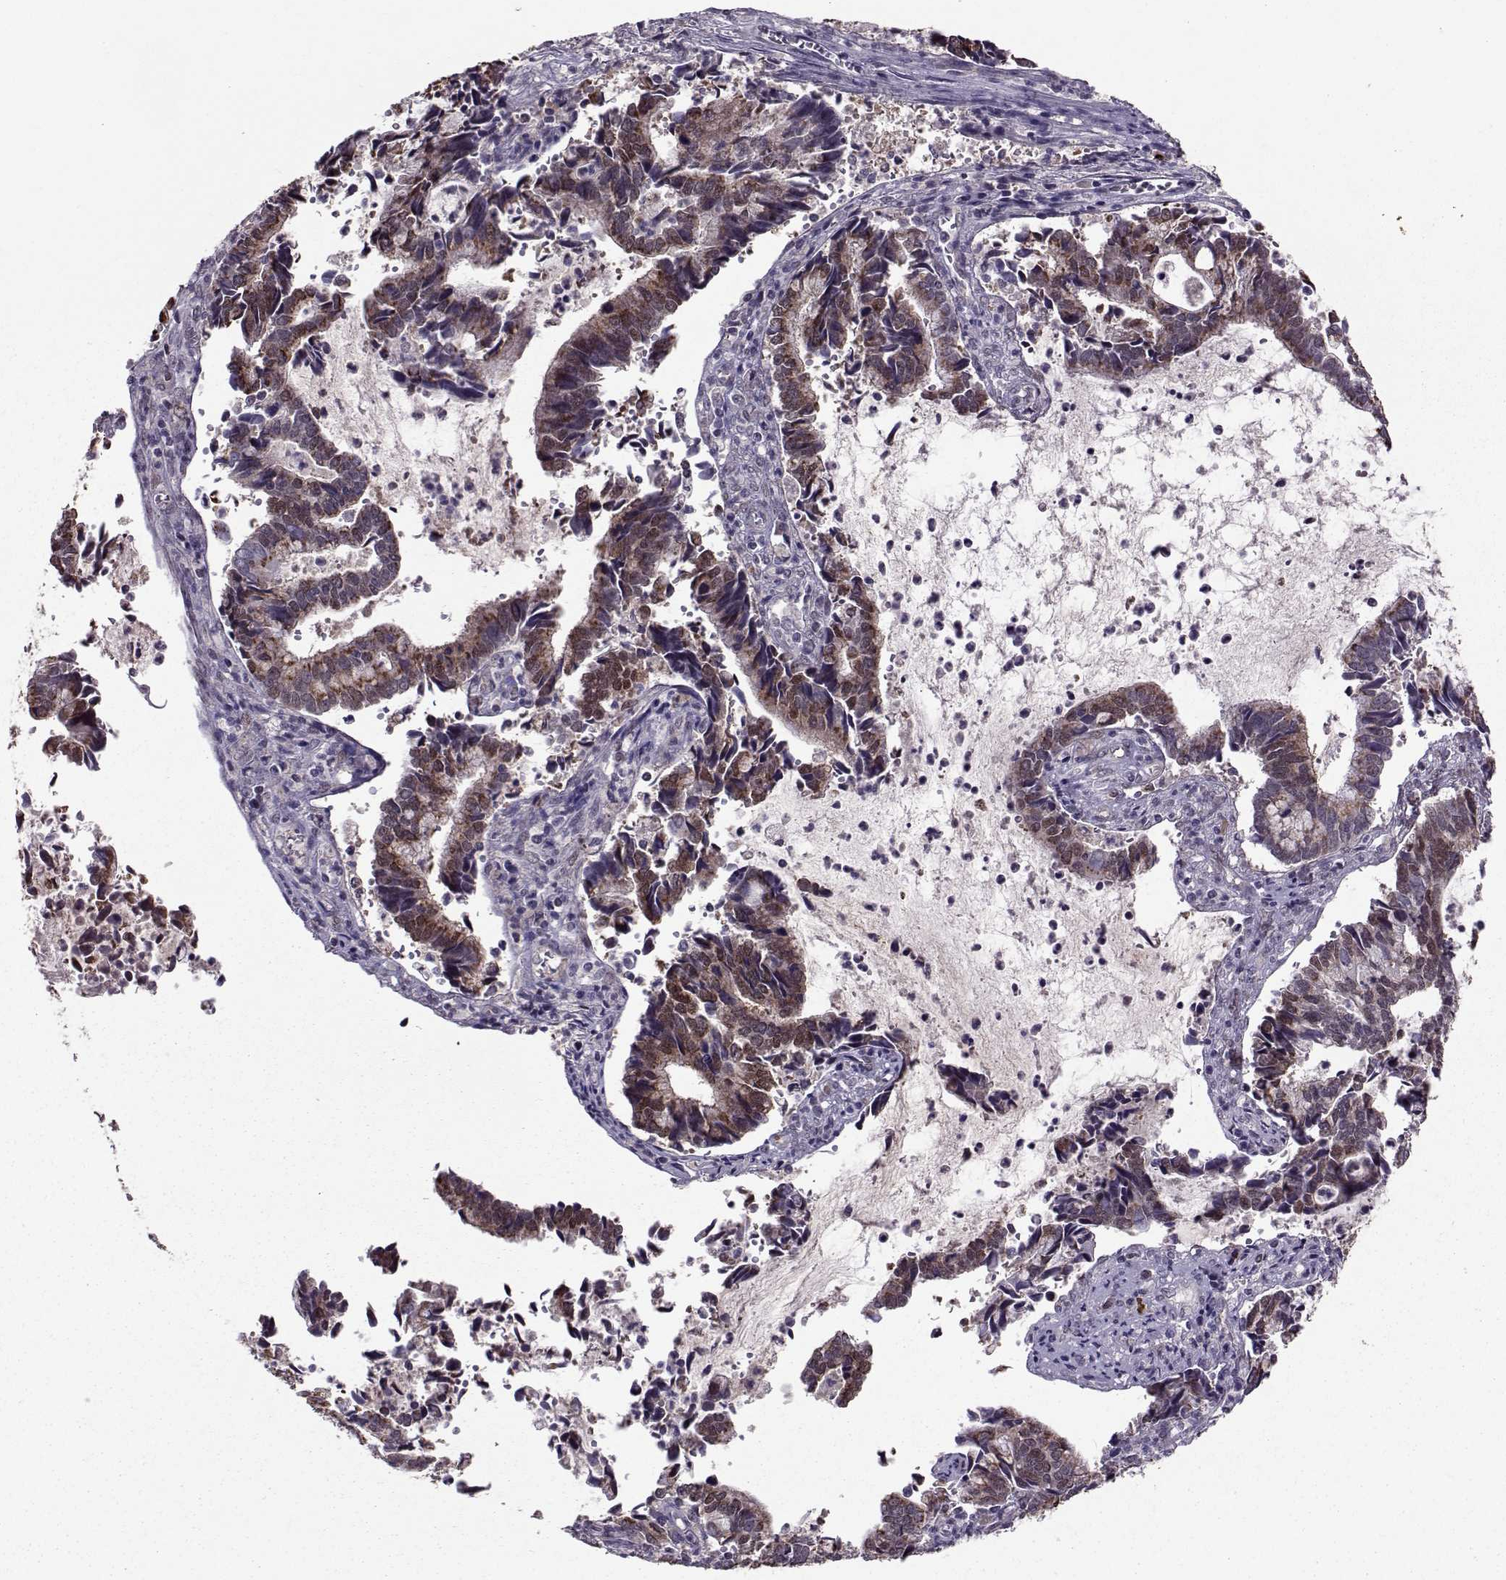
{"staining": {"intensity": "moderate", "quantity": ">75%", "location": "cytoplasmic/membranous,nuclear"}, "tissue": "cervical cancer", "cell_type": "Tumor cells", "image_type": "cancer", "snomed": [{"axis": "morphology", "description": "Adenocarcinoma, NOS"}, {"axis": "topography", "description": "Cervix"}], "caption": "Immunohistochemistry (IHC) histopathology image of neoplastic tissue: cervical cancer stained using immunohistochemistry shows medium levels of moderate protein expression localized specifically in the cytoplasmic/membranous and nuclear of tumor cells, appearing as a cytoplasmic/membranous and nuclear brown color.", "gene": "CDK4", "patient": {"sex": "female", "age": 42}}